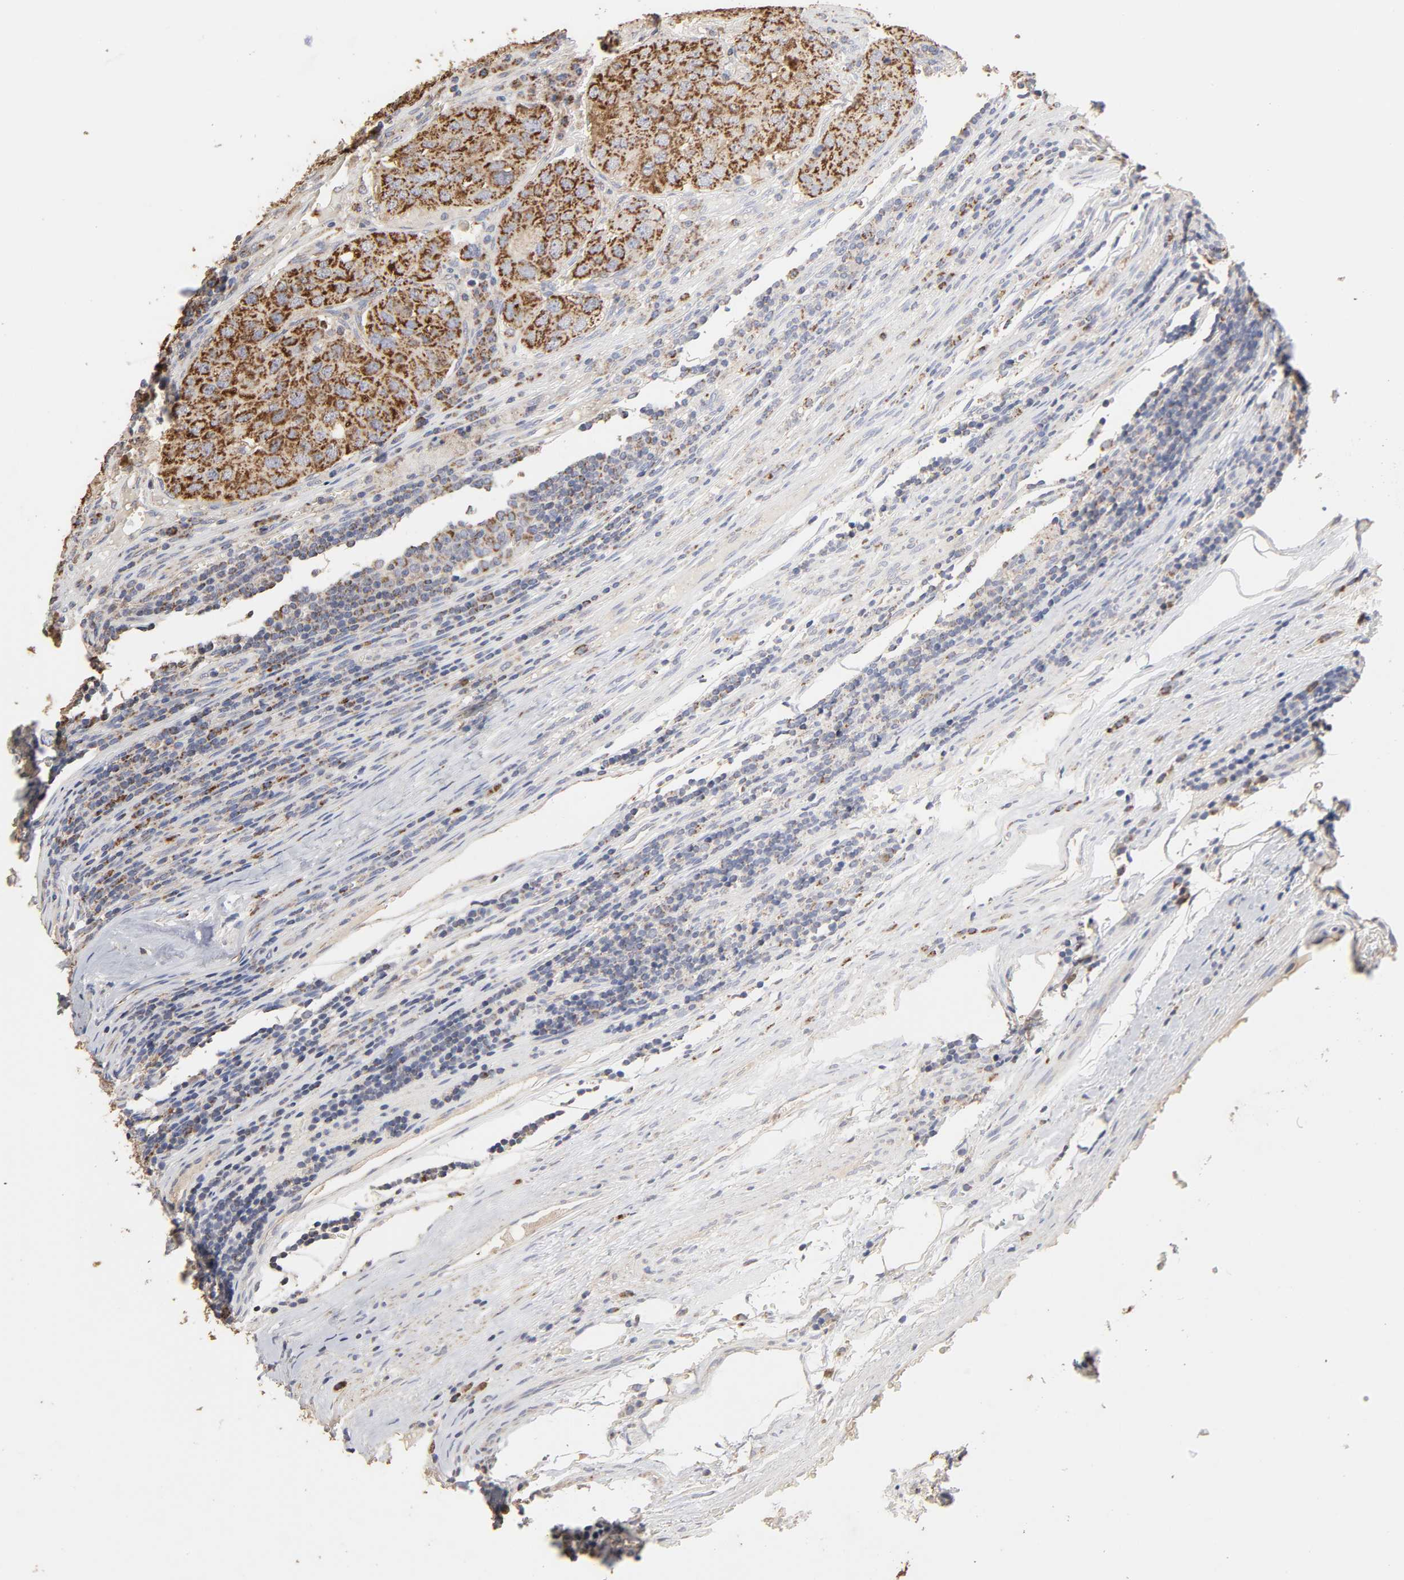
{"staining": {"intensity": "strong", "quantity": ">75%", "location": "cytoplasmic/membranous"}, "tissue": "urothelial cancer", "cell_type": "Tumor cells", "image_type": "cancer", "snomed": [{"axis": "morphology", "description": "Urothelial carcinoma, High grade"}, {"axis": "topography", "description": "Lymph node"}, {"axis": "topography", "description": "Urinary bladder"}], "caption": "Human urothelial cancer stained with a brown dye displays strong cytoplasmic/membranous positive expression in approximately >75% of tumor cells.", "gene": "CYCS", "patient": {"sex": "male", "age": 51}}